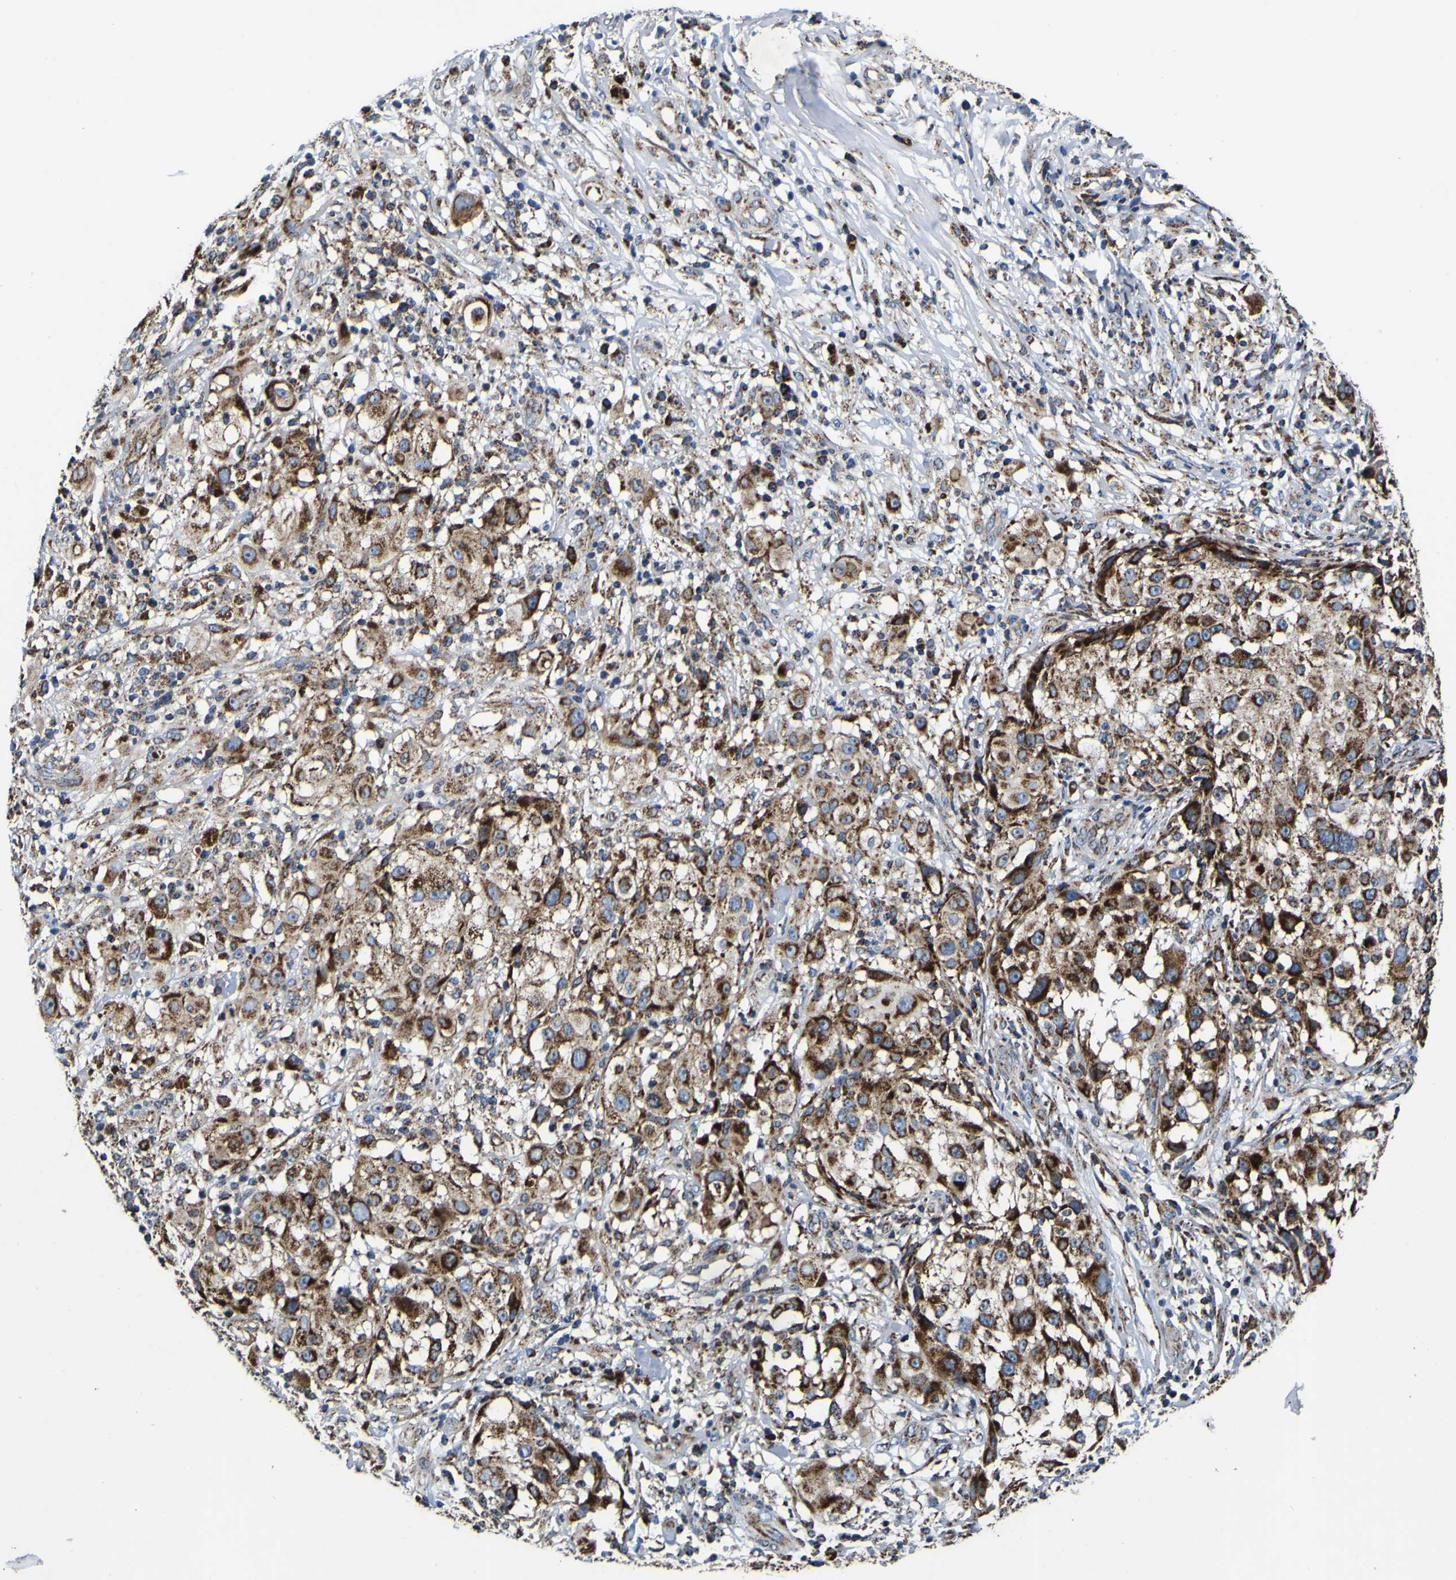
{"staining": {"intensity": "strong", "quantity": ">75%", "location": "cytoplasmic/membranous"}, "tissue": "melanoma", "cell_type": "Tumor cells", "image_type": "cancer", "snomed": [{"axis": "morphology", "description": "Necrosis, NOS"}, {"axis": "morphology", "description": "Malignant melanoma, NOS"}, {"axis": "topography", "description": "Skin"}], "caption": "An image showing strong cytoplasmic/membranous expression in approximately >75% of tumor cells in melanoma, as visualized by brown immunohistochemical staining.", "gene": "PTRH2", "patient": {"sex": "female", "age": 87}}